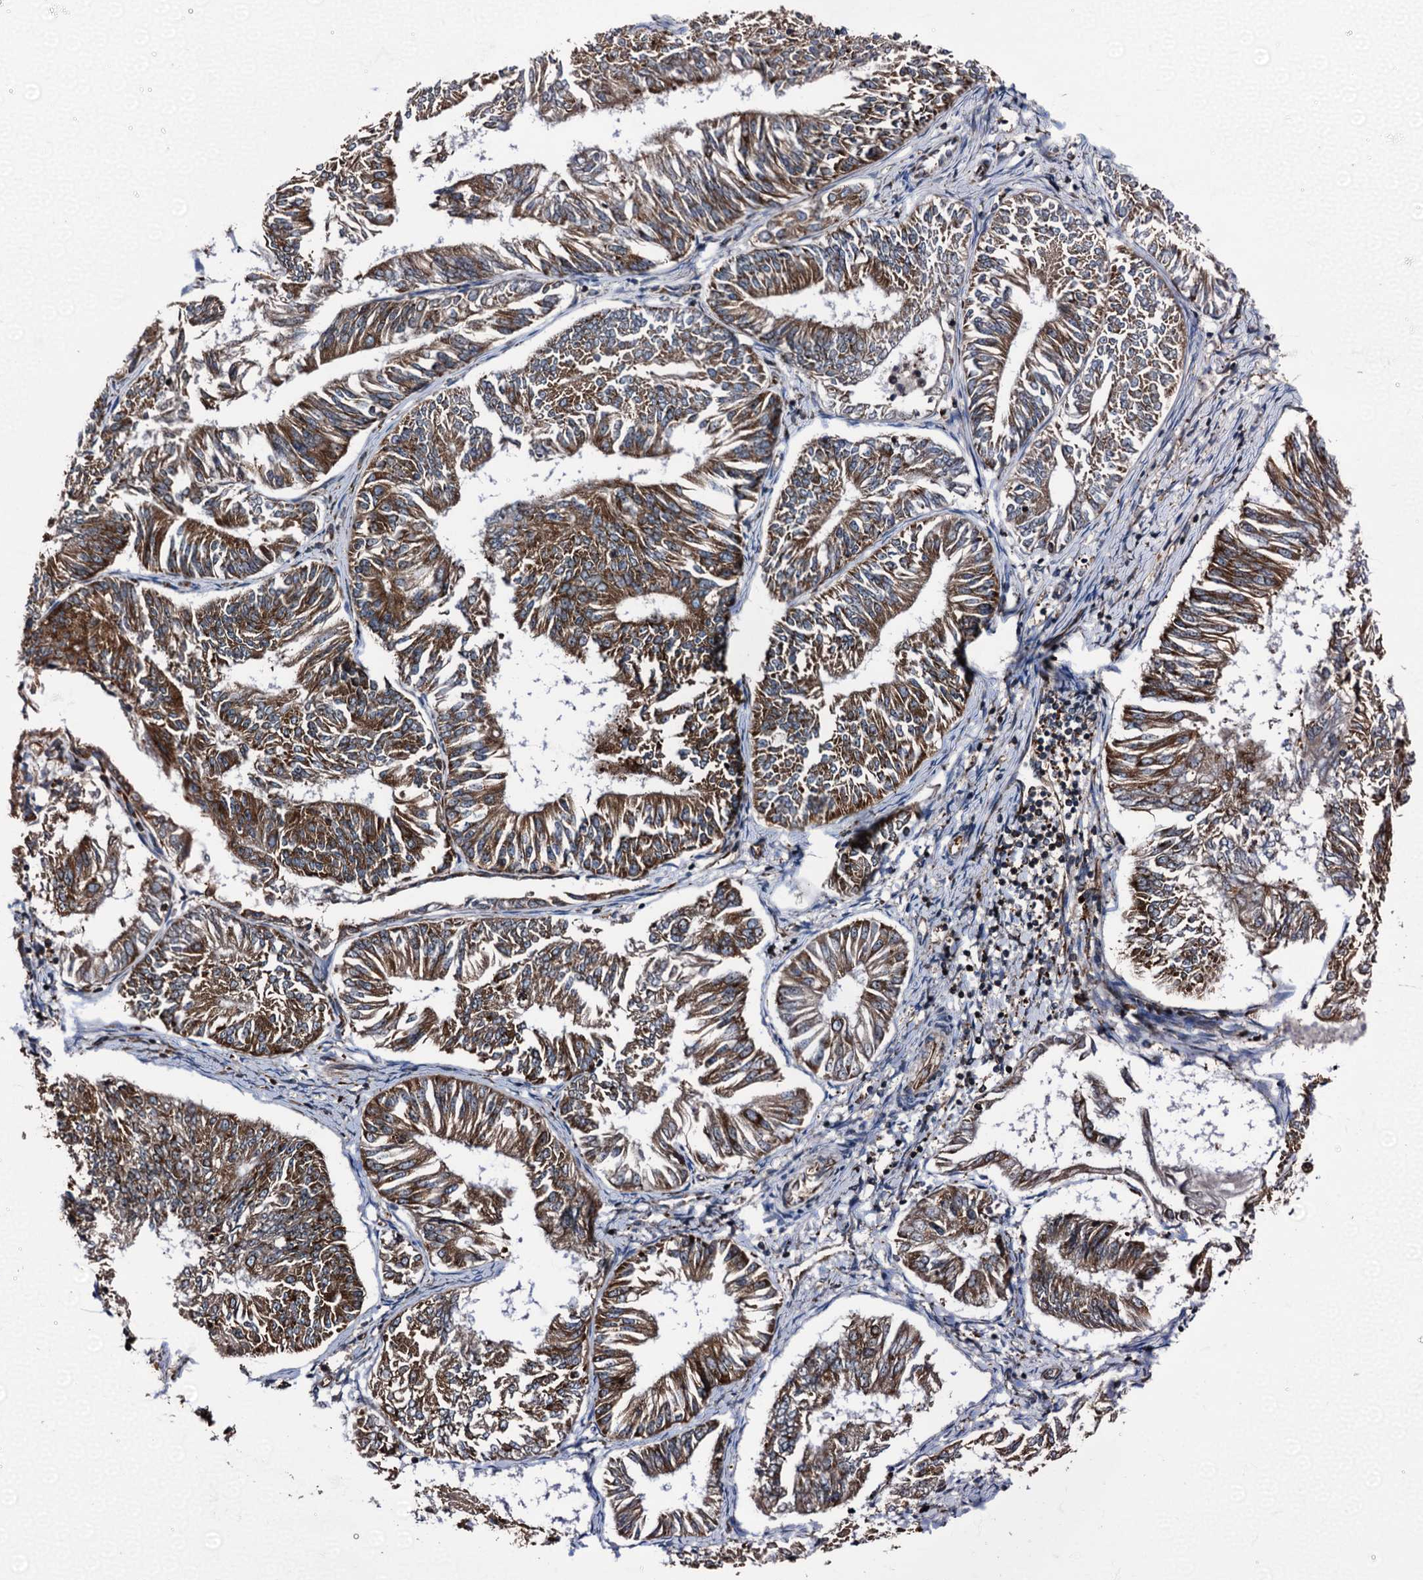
{"staining": {"intensity": "strong", "quantity": ">75%", "location": "cytoplasmic/membranous"}, "tissue": "endometrial cancer", "cell_type": "Tumor cells", "image_type": "cancer", "snomed": [{"axis": "morphology", "description": "Adenocarcinoma, NOS"}, {"axis": "topography", "description": "Endometrium"}], "caption": "DAB (3,3'-diaminobenzidine) immunohistochemical staining of human adenocarcinoma (endometrial) displays strong cytoplasmic/membranous protein staining in approximately >75% of tumor cells.", "gene": "ATP2C1", "patient": {"sex": "female", "age": 58}}